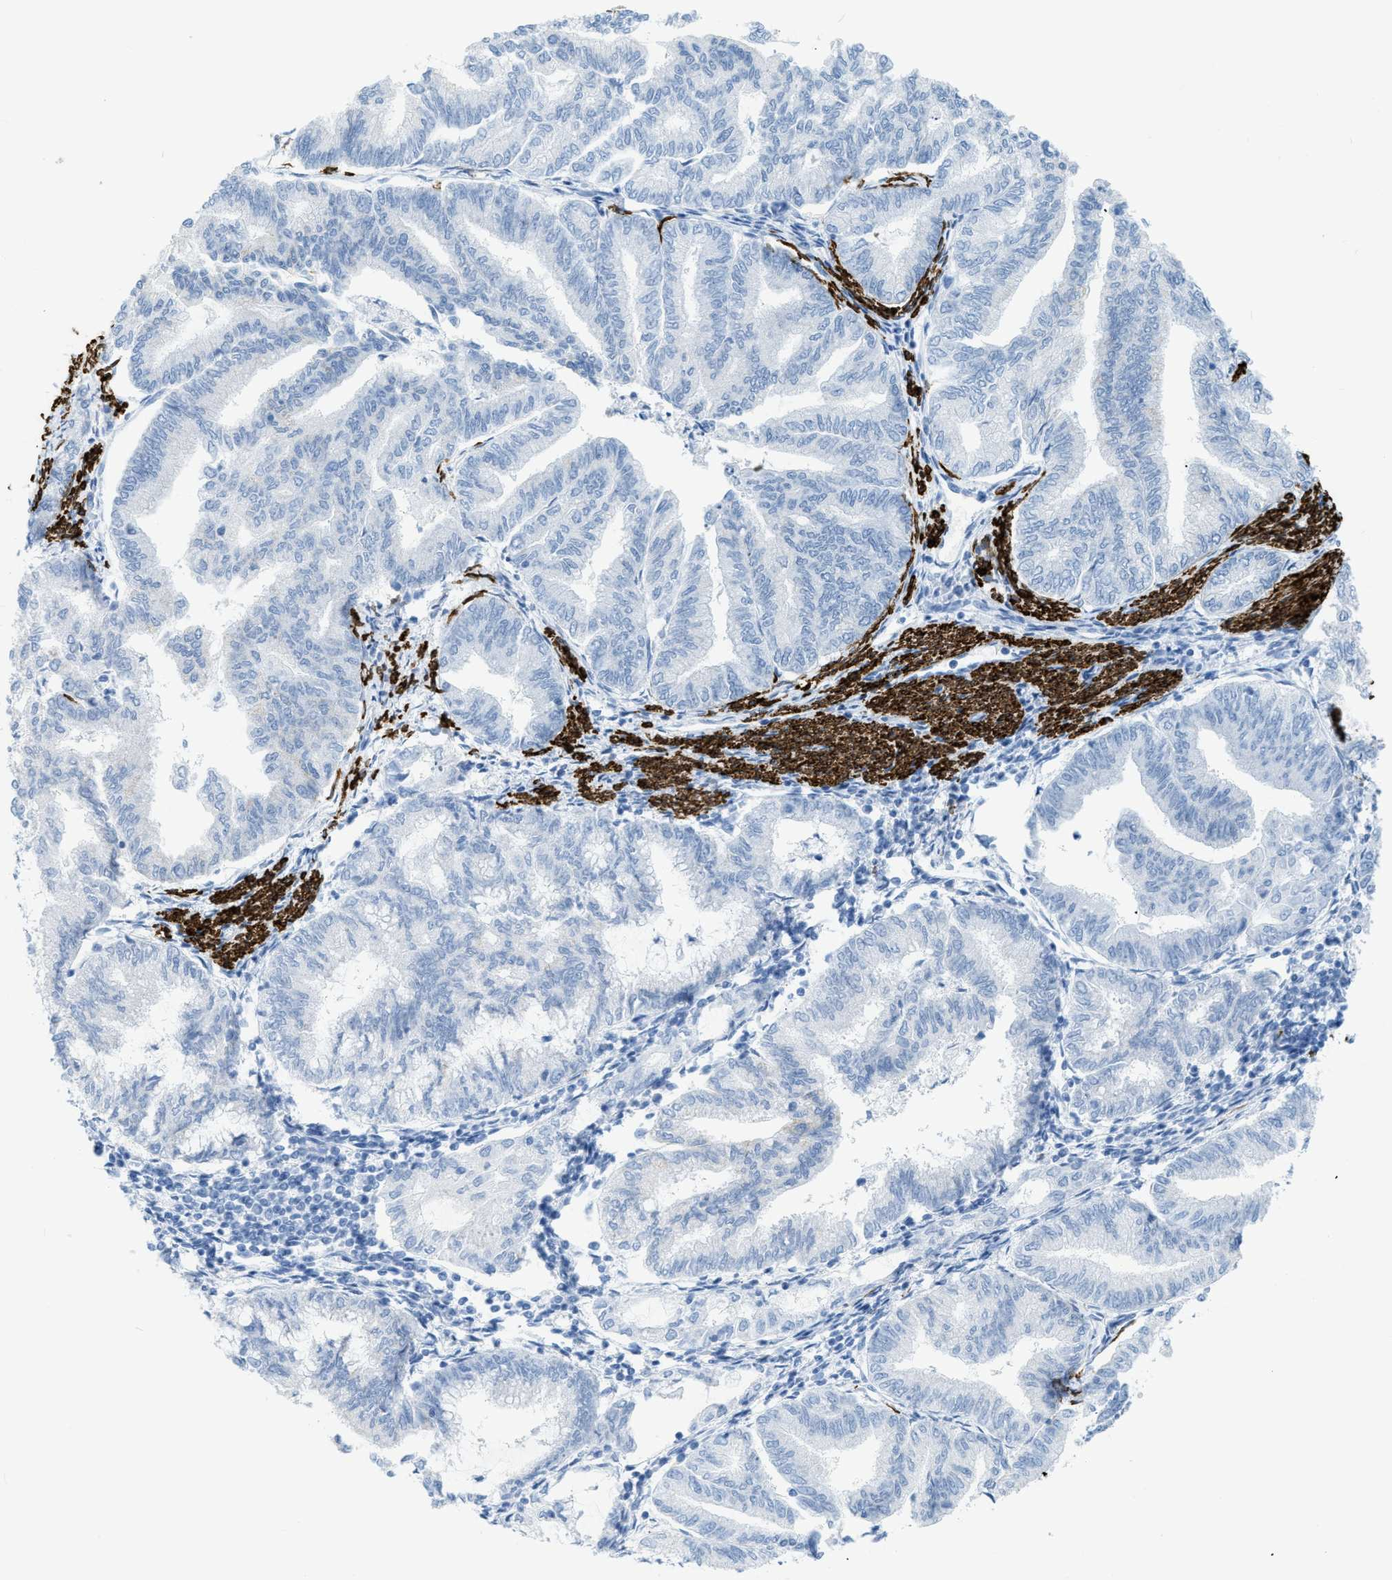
{"staining": {"intensity": "negative", "quantity": "none", "location": "none"}, "tissue": "endometrial cancer", "cell_type": "Tumor cells", "image_type": "cancer", "snomed": [{"axis": "morphology", "description": "Adenocarcinoma, NOS"}, {"axis": "topography", "description": "Endometrium"}], "caption": "DAB immunohistochemical staining of human endometrial cancer (adenocarcinoma) exhibits no significant expression in tumor cells. (DAB (3,3'-diaminobenzidine) IHC, high magnification).", "gene": "DES", "patient": {"sex": "female", "age": 79}}